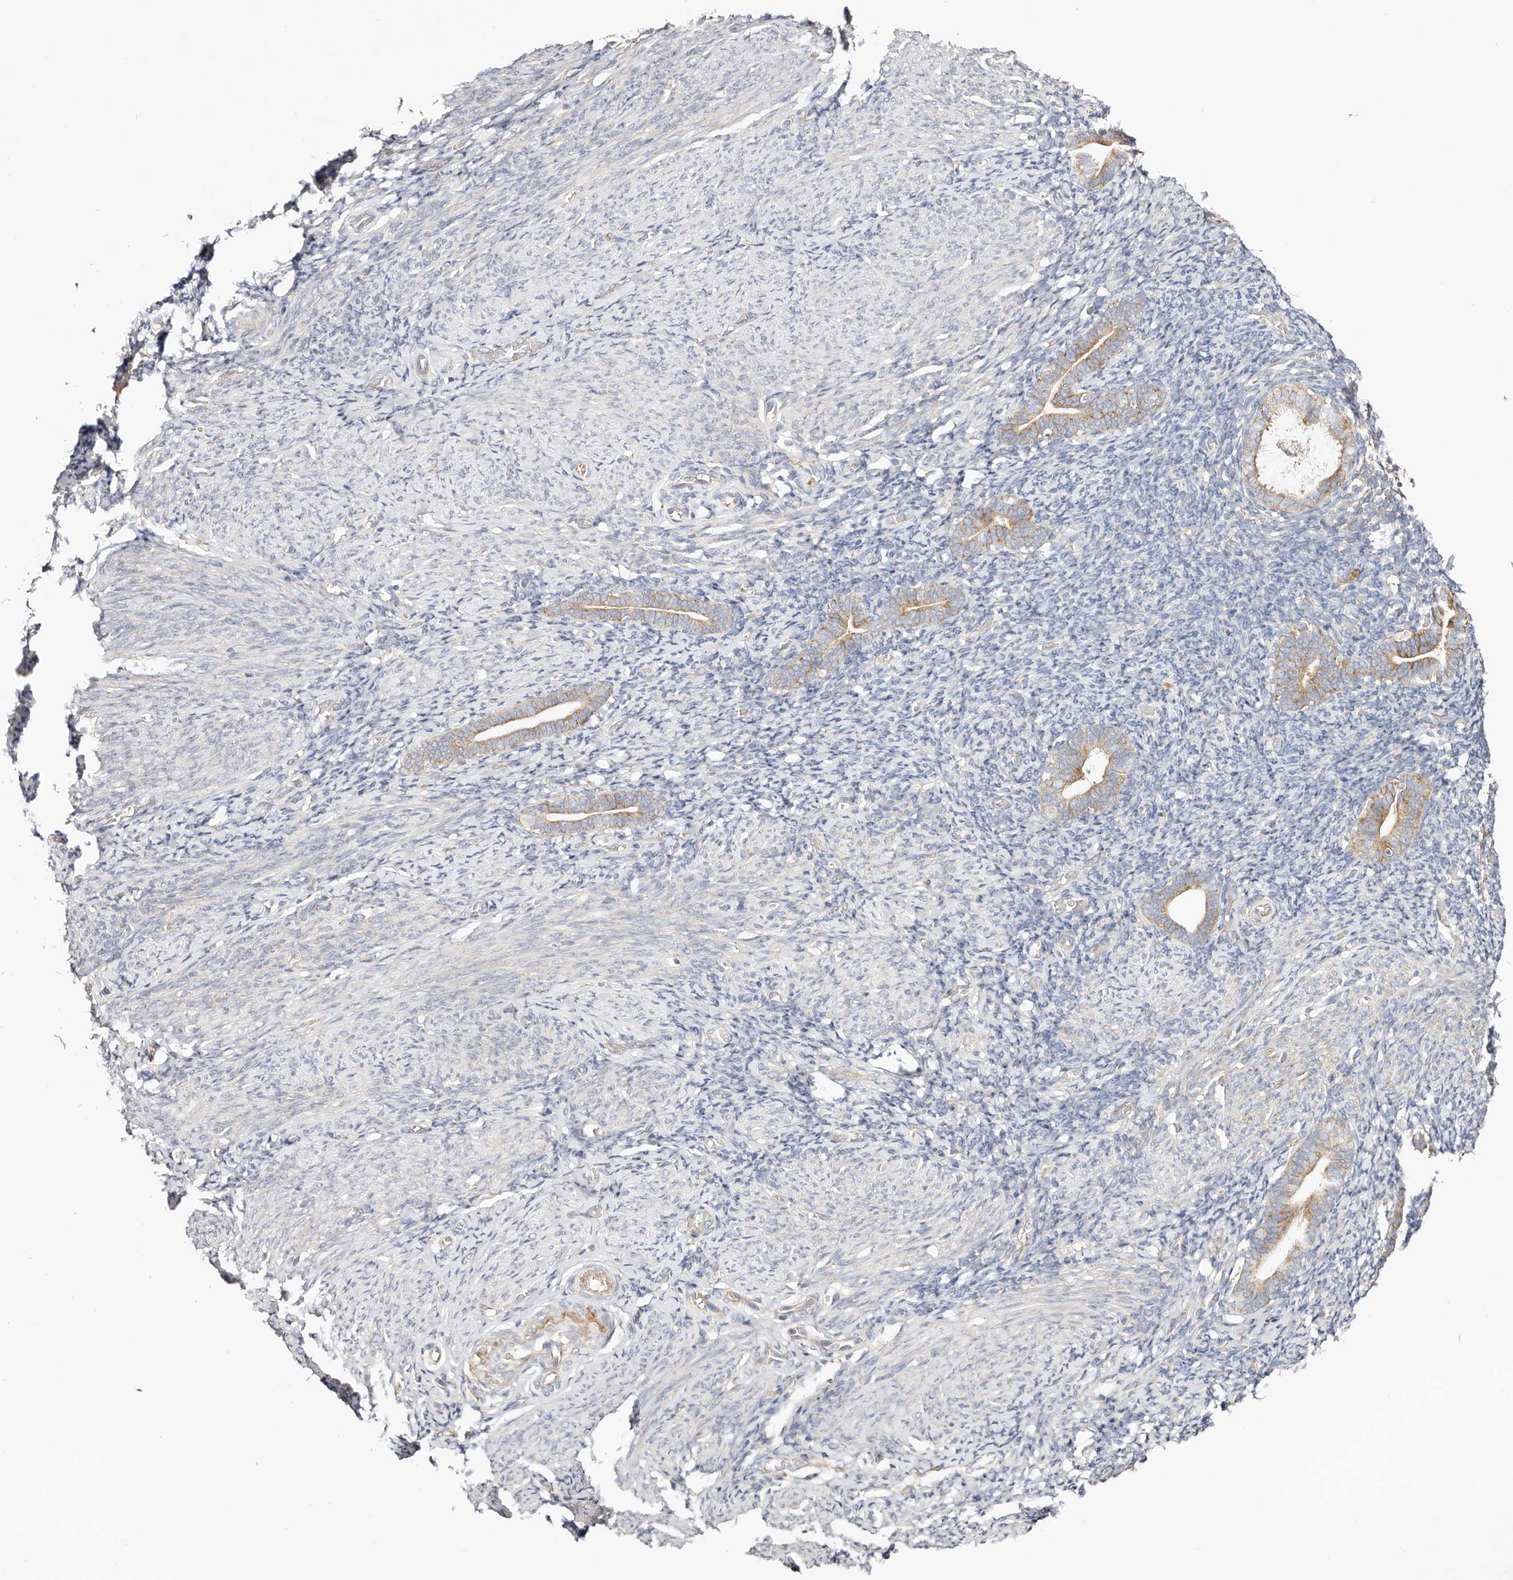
{"staining": {"intensity": "negative", "quantity": "none", "location": "none"}, "tissue": "endometrium", "cell_type": "Cells in endometrial stroma", "image_type": "normal", "snomed": [{"axis": "morphology", "description": "Normal tissue, NOS"}, {"axis": "topography", "description": "Endometrium"}], "caption": "Immunohistochemistry (IHC) of unremarkable endometrium displays no positivity in cells in endometrial stroma. Nuclei are stained in blue.", "gene": "GNA13", "patient": {"sex": "female", "age": 51}}